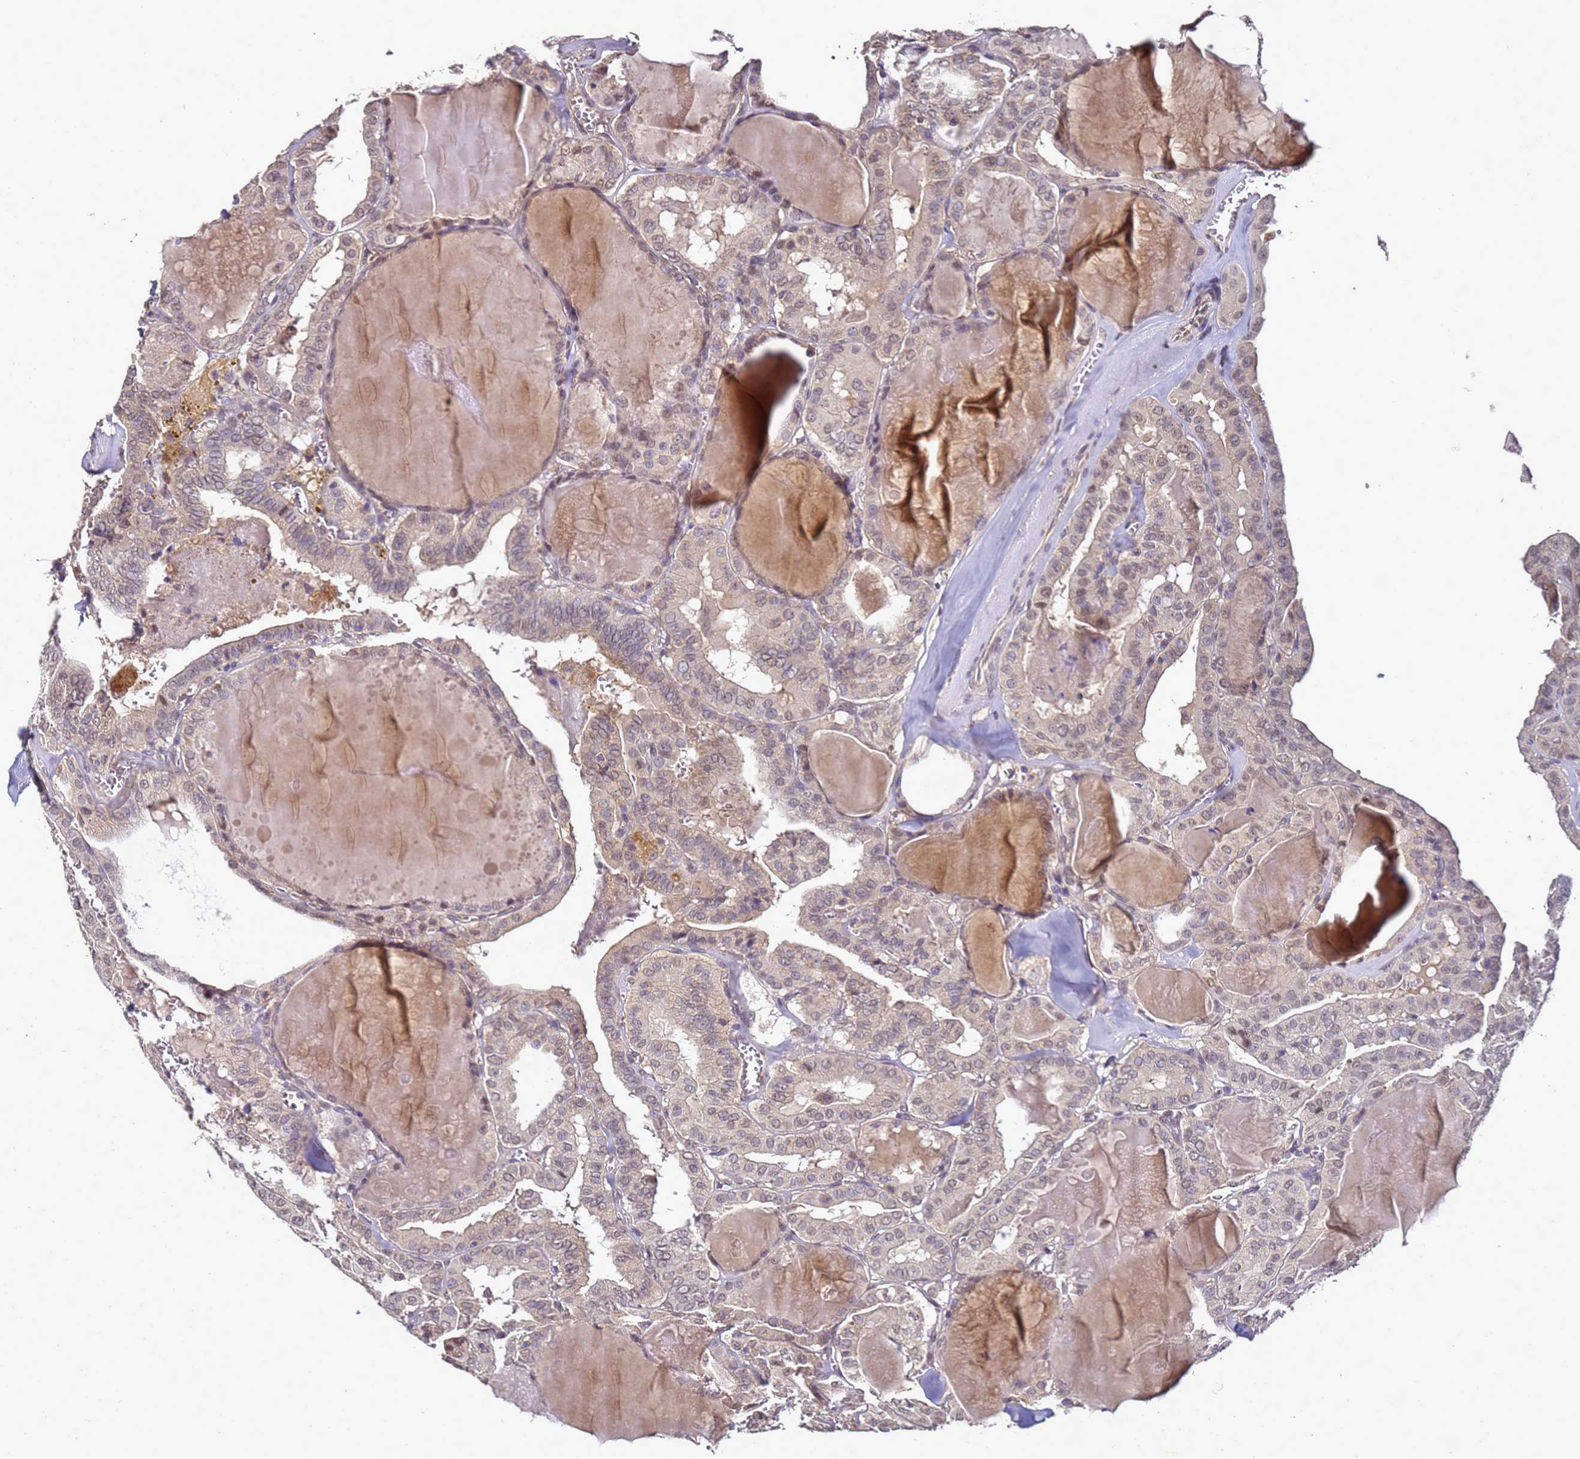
{"staining": {"intensity": "weak", "quantity": "25%-75%", "location": "nuclear"}, "tissue": "thyroid cancer", "cell_type": "Tumor cells", "image_type": "cancer", "snomed": [{"axis": "morphology", "description": "Papillary adenocarcinoma, NOS"}, {"axis": "topography", "description": "Thyroid gland"}], "caption": "Protein staining of thyroid cancer tissue exhibits weak nuclear staining in approximately 25%-75% of tumor cells. (DAB (3,3'-diaminobenzidine) IHC with brightfield microscopy, high magnification).", "gene": "ANKRD17", "patient": {"sex": "male", "age": 52}}